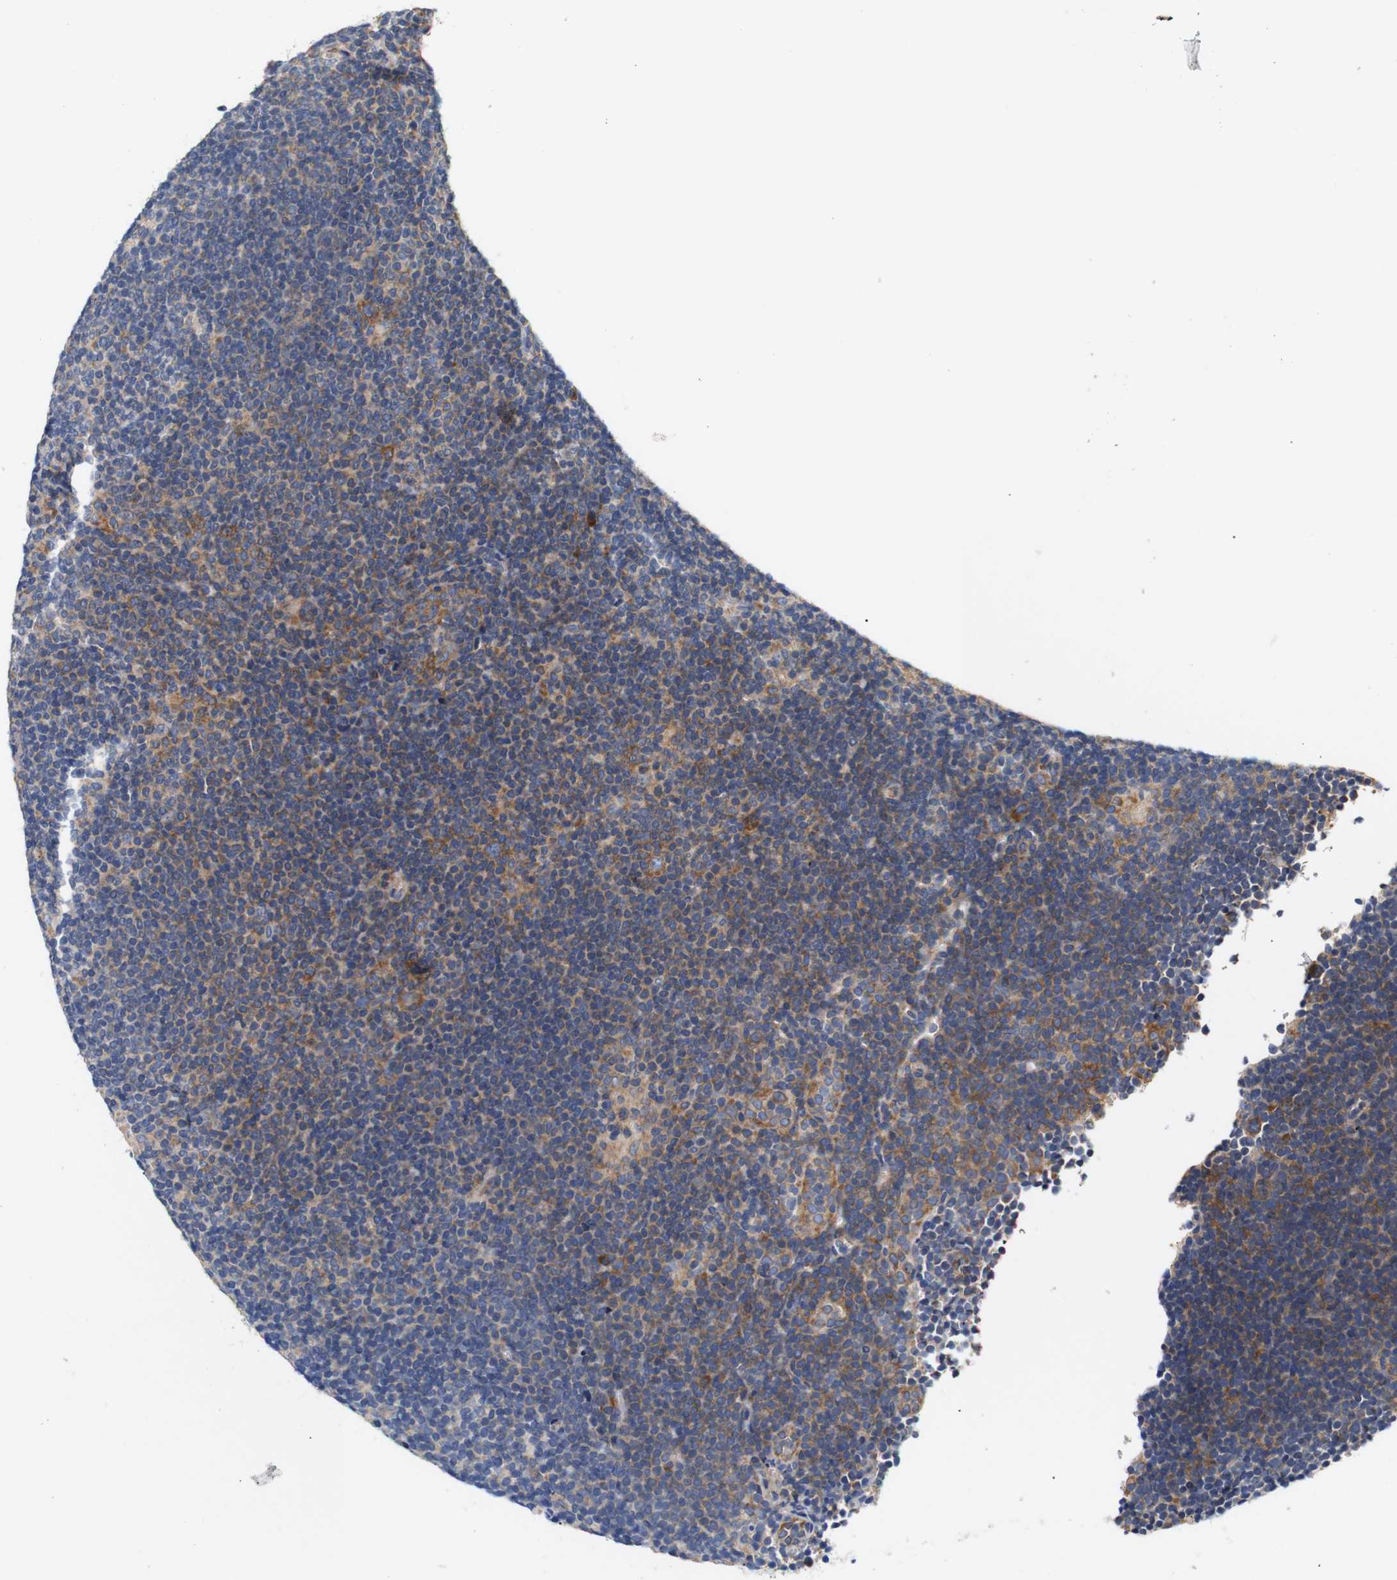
{"staining": {"intensity": "moderate", "quantity": ">75%", "location": "cytoplasmic/membranous"}, "tissue": "lymphoma", "cell_type": "Tumor cells", "image_type": "cancer", "snomed": [{"axis": "morphology", "description": "Hodgkin's disease, NOS"}, {"axis": "topography", "description": "Lymph node"}], "caption": "Protein expression by immunohistochemistry demonstrates moderate cytoplasmic/membranous staining in approximately >75% of tumor cells in Hodgkin's disease. (DAB (3,3'-diaminobenzidine) = brown stain, brightfield microscopy at high magnification).", "gene": "TRIM5", "patient": {"sex": "female", "age": 57}}